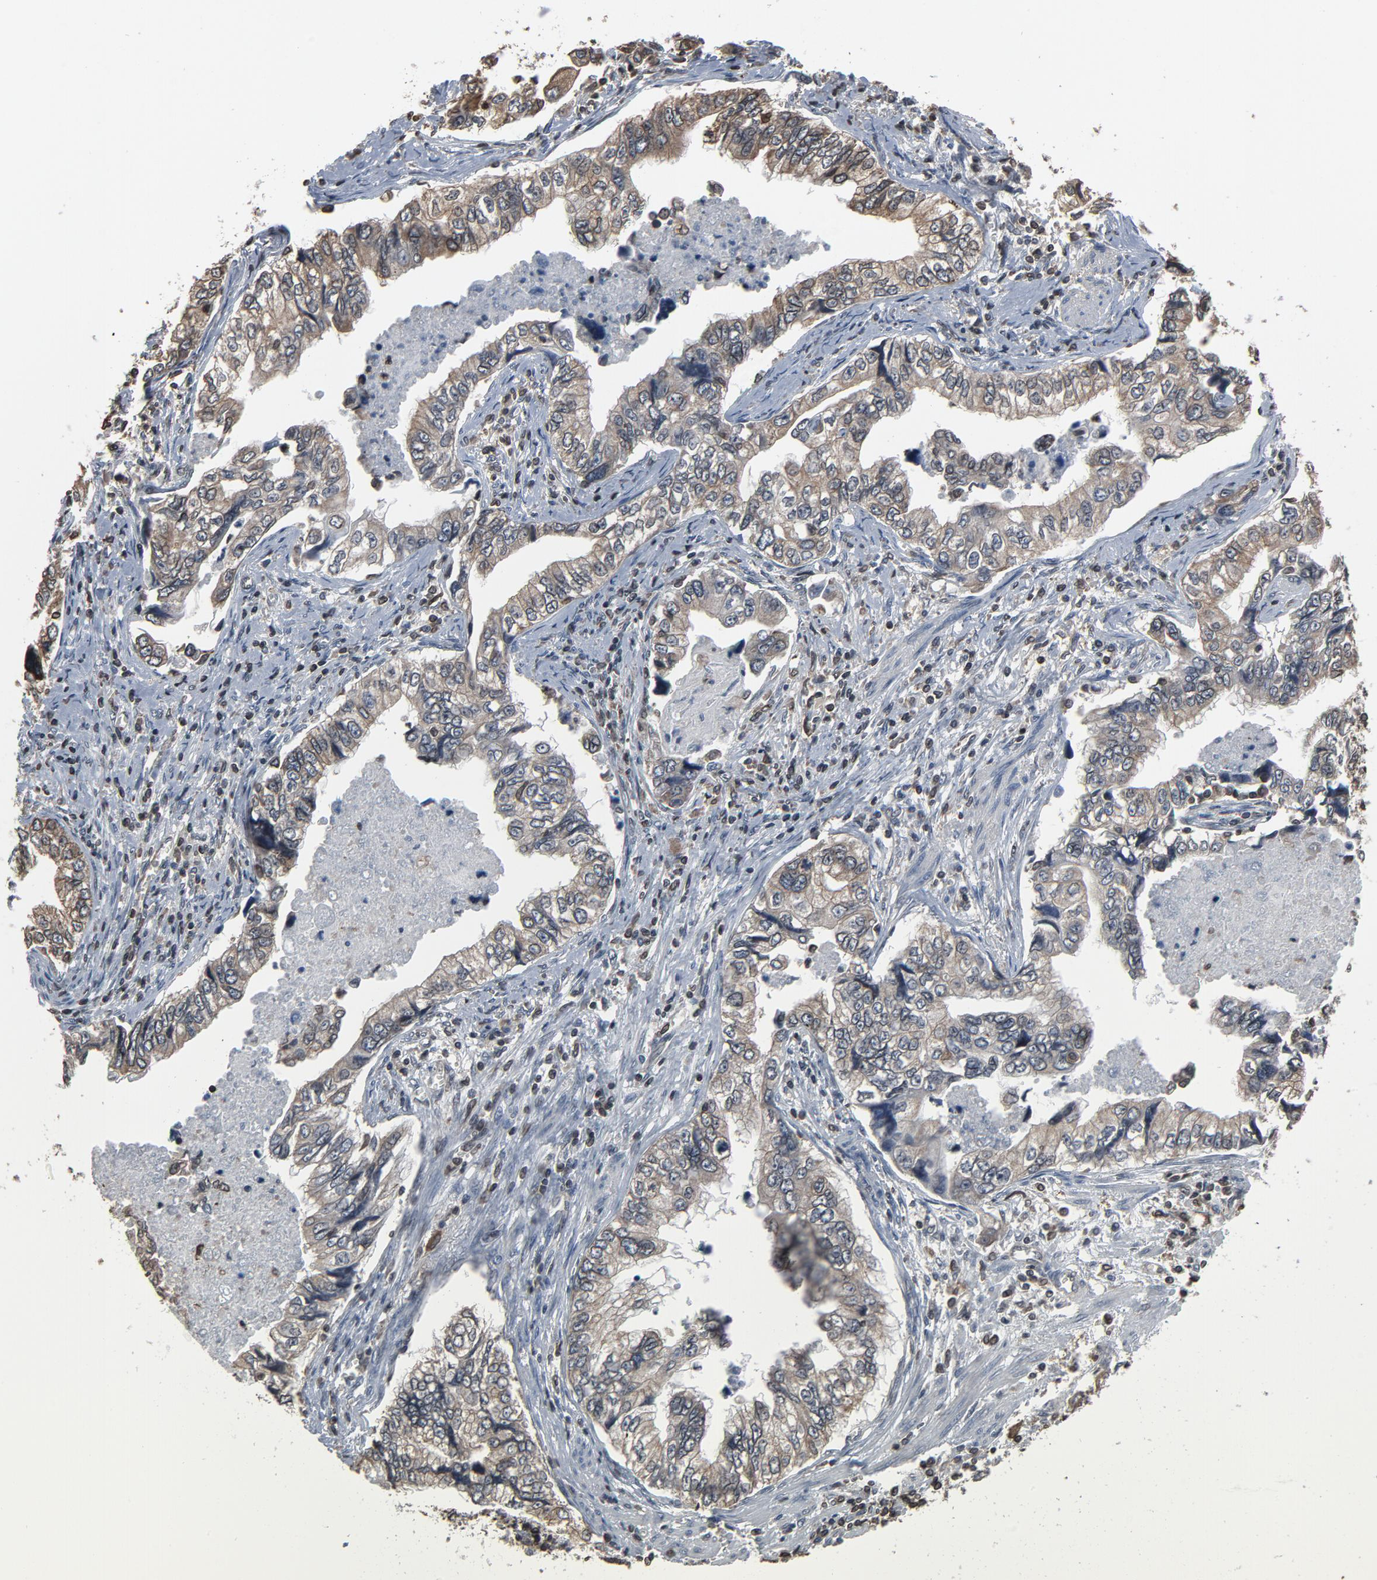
{"staining": {"intensity": "weak", "quantity": ">75%", "location": "cytoplasmic/membranous"}, "tissue": "stomach cancer", "cell_type": "Tumor cells", "image_type": "cancer", "snomed": [{"axis": "morphology", "description": "Adenocarcinoma, NOS"}, {"axis": "topography", "description": "Pancreas"}, {"axis": "topography", "description": "Stomach, upper"}], "caption": "This is a photomicrograph of IHC staining of stomach adenocarcinoma, which shows weak expression in the cytoplasmic/membranous of tumor cells.", "gene": "UBE2D1", "patient": {"sex": "male", "age": 77}}